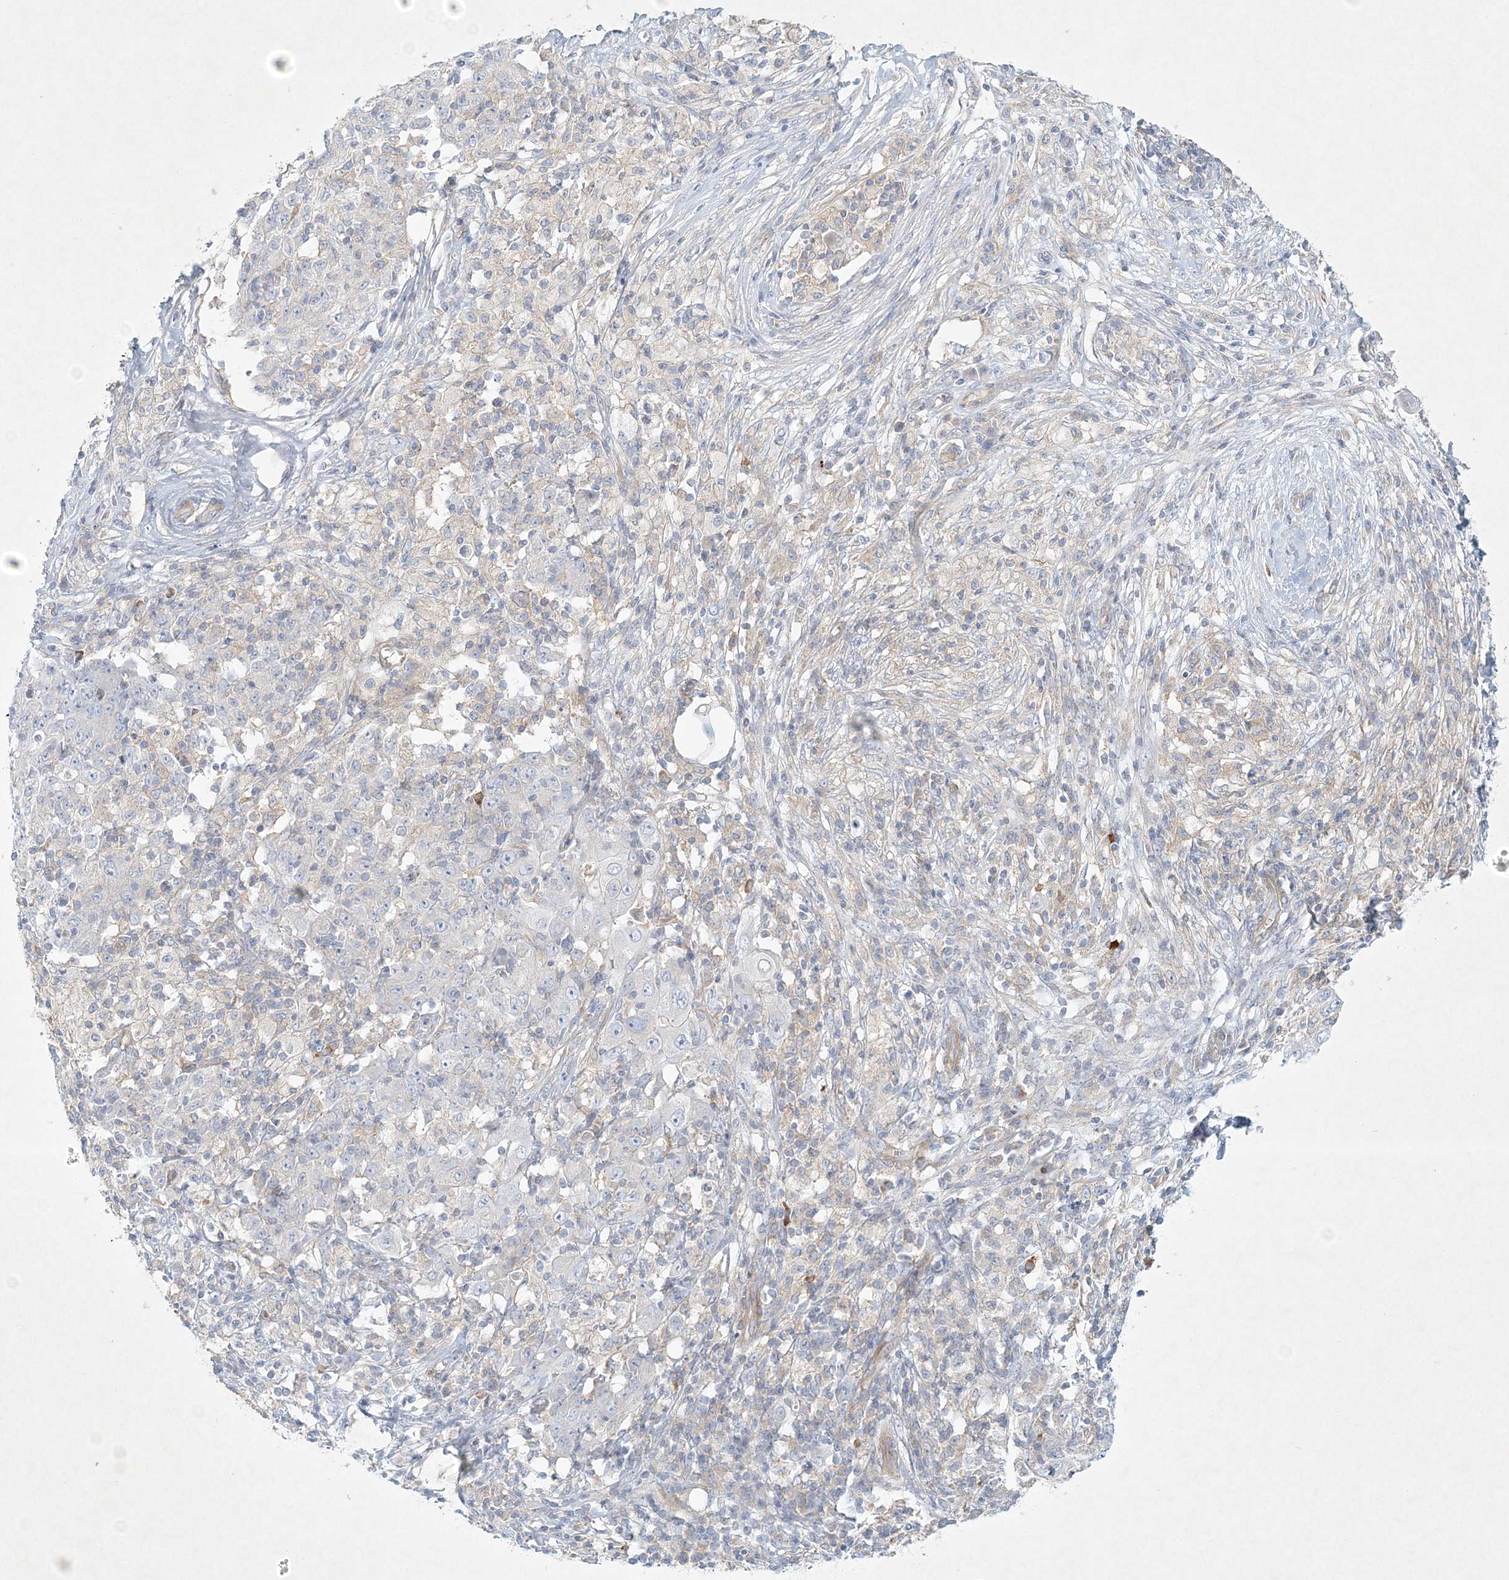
{"staining": {"intensity": "negative", "quantity": "none", "location": "none"}, "tissue": "ovarian cancer", "cell_type": "Tumor cells", "image_type": "cancer", "snomed": [{"axis": "morphology", "description": "Carcinoma, endometroid"}, {"axis": "topography", "description": "Ovary"}], "caption": "An immunohistochemistry (IHC) micrograph of endometroid carcinoma (ovarian) is shown. There is no staining in tumor cells of endometroid carcinoma (ovarian).", "gene": "STK11IP", "patient": {"sex": "female", "age": 42}}